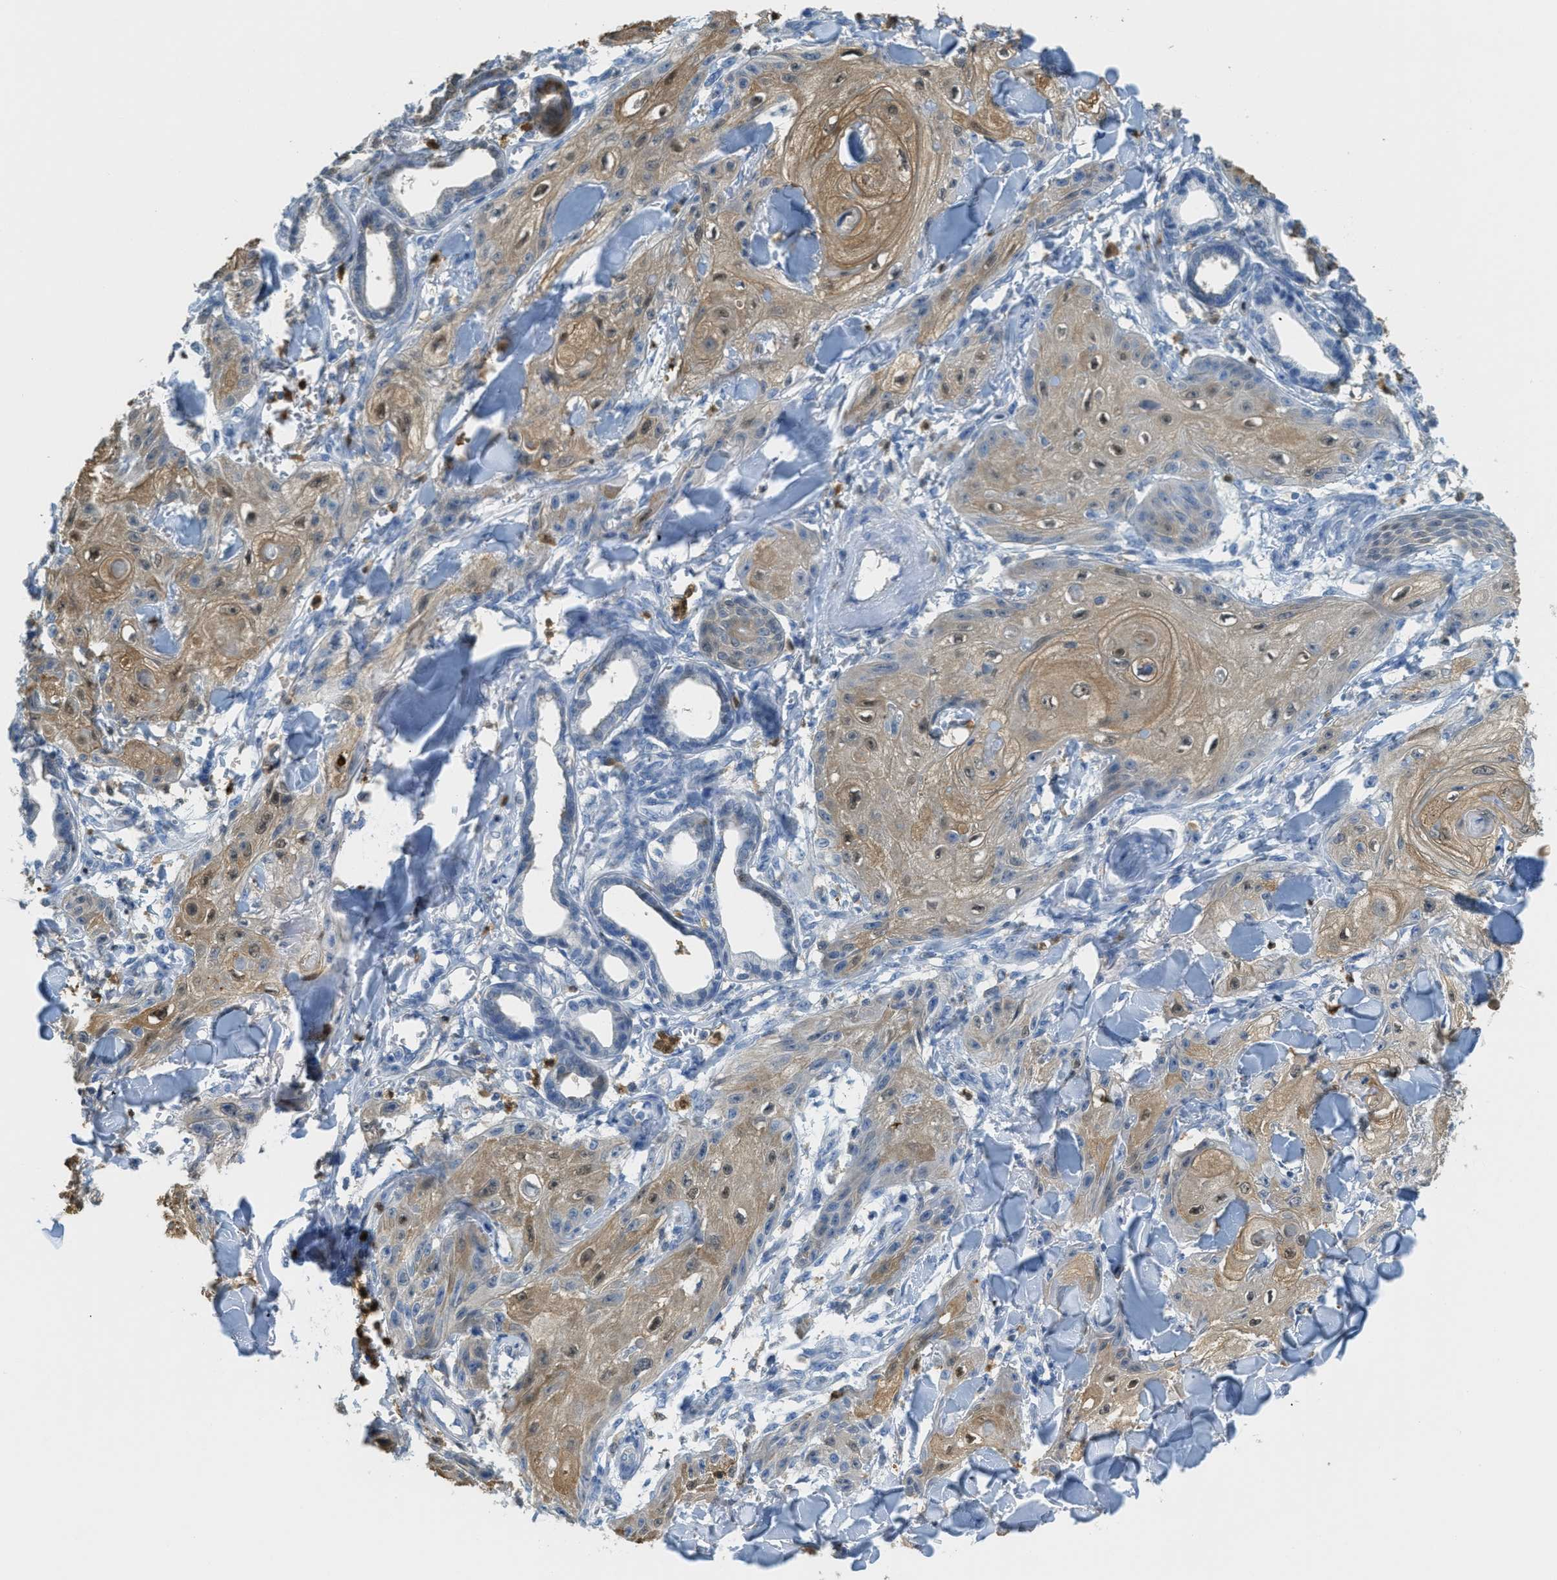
{"staining": {"intensity": "moderate", "quantity": ">75%", "location": "cytoplasmic/membranous,nuclear"}, "tissue": "skin cancer", "cell_type": "Tumor cells", "image_type": "cancer", "snomed": [{"axis": "morphology", "description": "Squamous cell carcinoma, NOS"}, {"axis": "topography", "description": "Skin"}], "caption": "Skin squamous cell carcinoma stained for a protein (brown) shows moderate cytoplasmic/membranous and nuclear positive expression in approximately >75% of tumor cells.", "gene": "SERPINB1", "patient": {"sex": "male", "age": 74}}